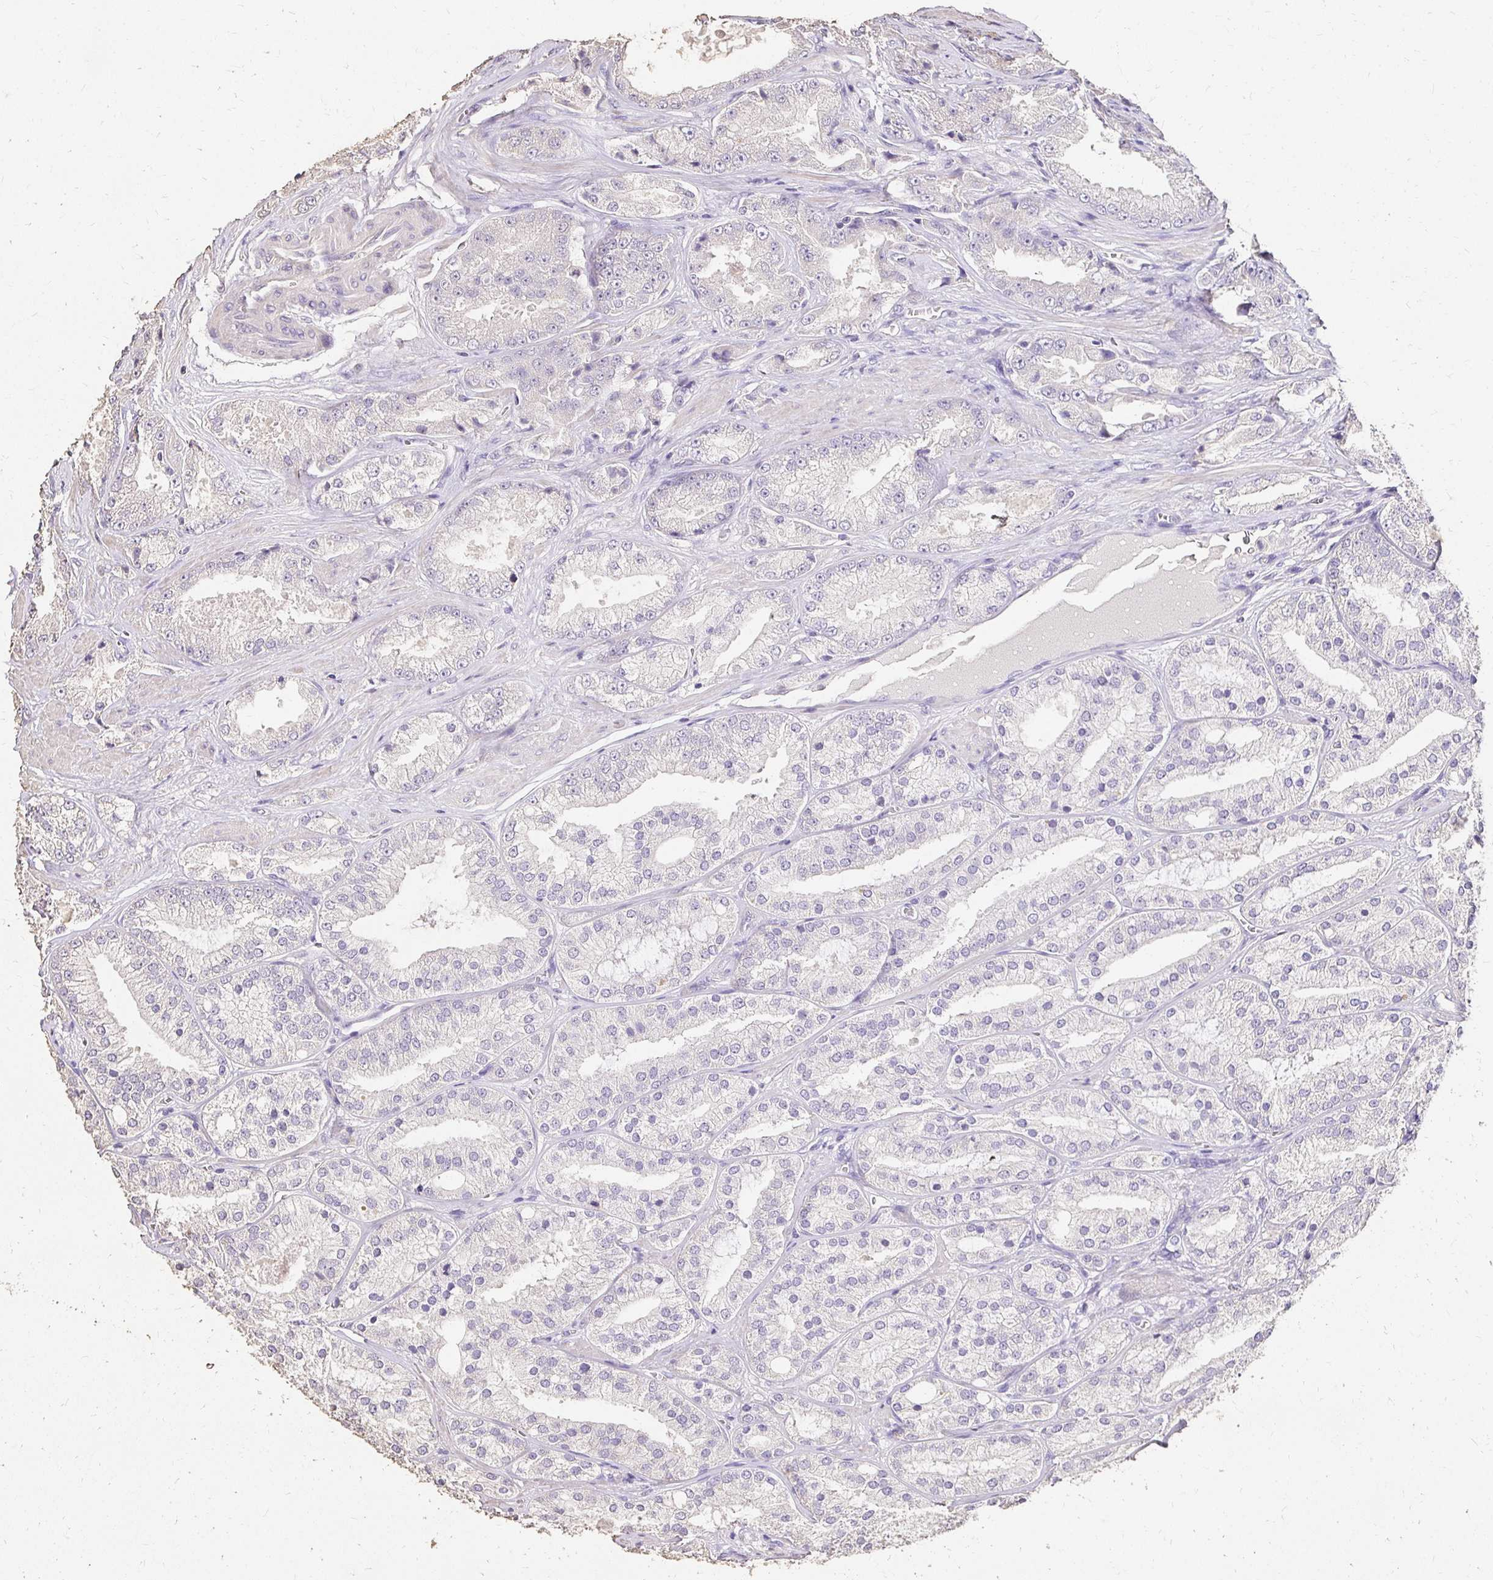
{"staining": {"intensity": "negative", "quantity": "none", "location": "none"}, "tissue": "prostate cancer", "cell_type": "Tumor cells", "image_type": "cancer", "snomed": [{"axis": "morphology", "description": "Adenocarcinoma, High grade"}, {"axis": "topography", "description": "Prostate"}], "caption": "Micrograph shows no protein positivity in tumor cells of prostate cancer (adenocarcinoma (high-grade)) tissue.", "gene": "UGT1A6", "patient": {"sex": "male", "age": 68}}